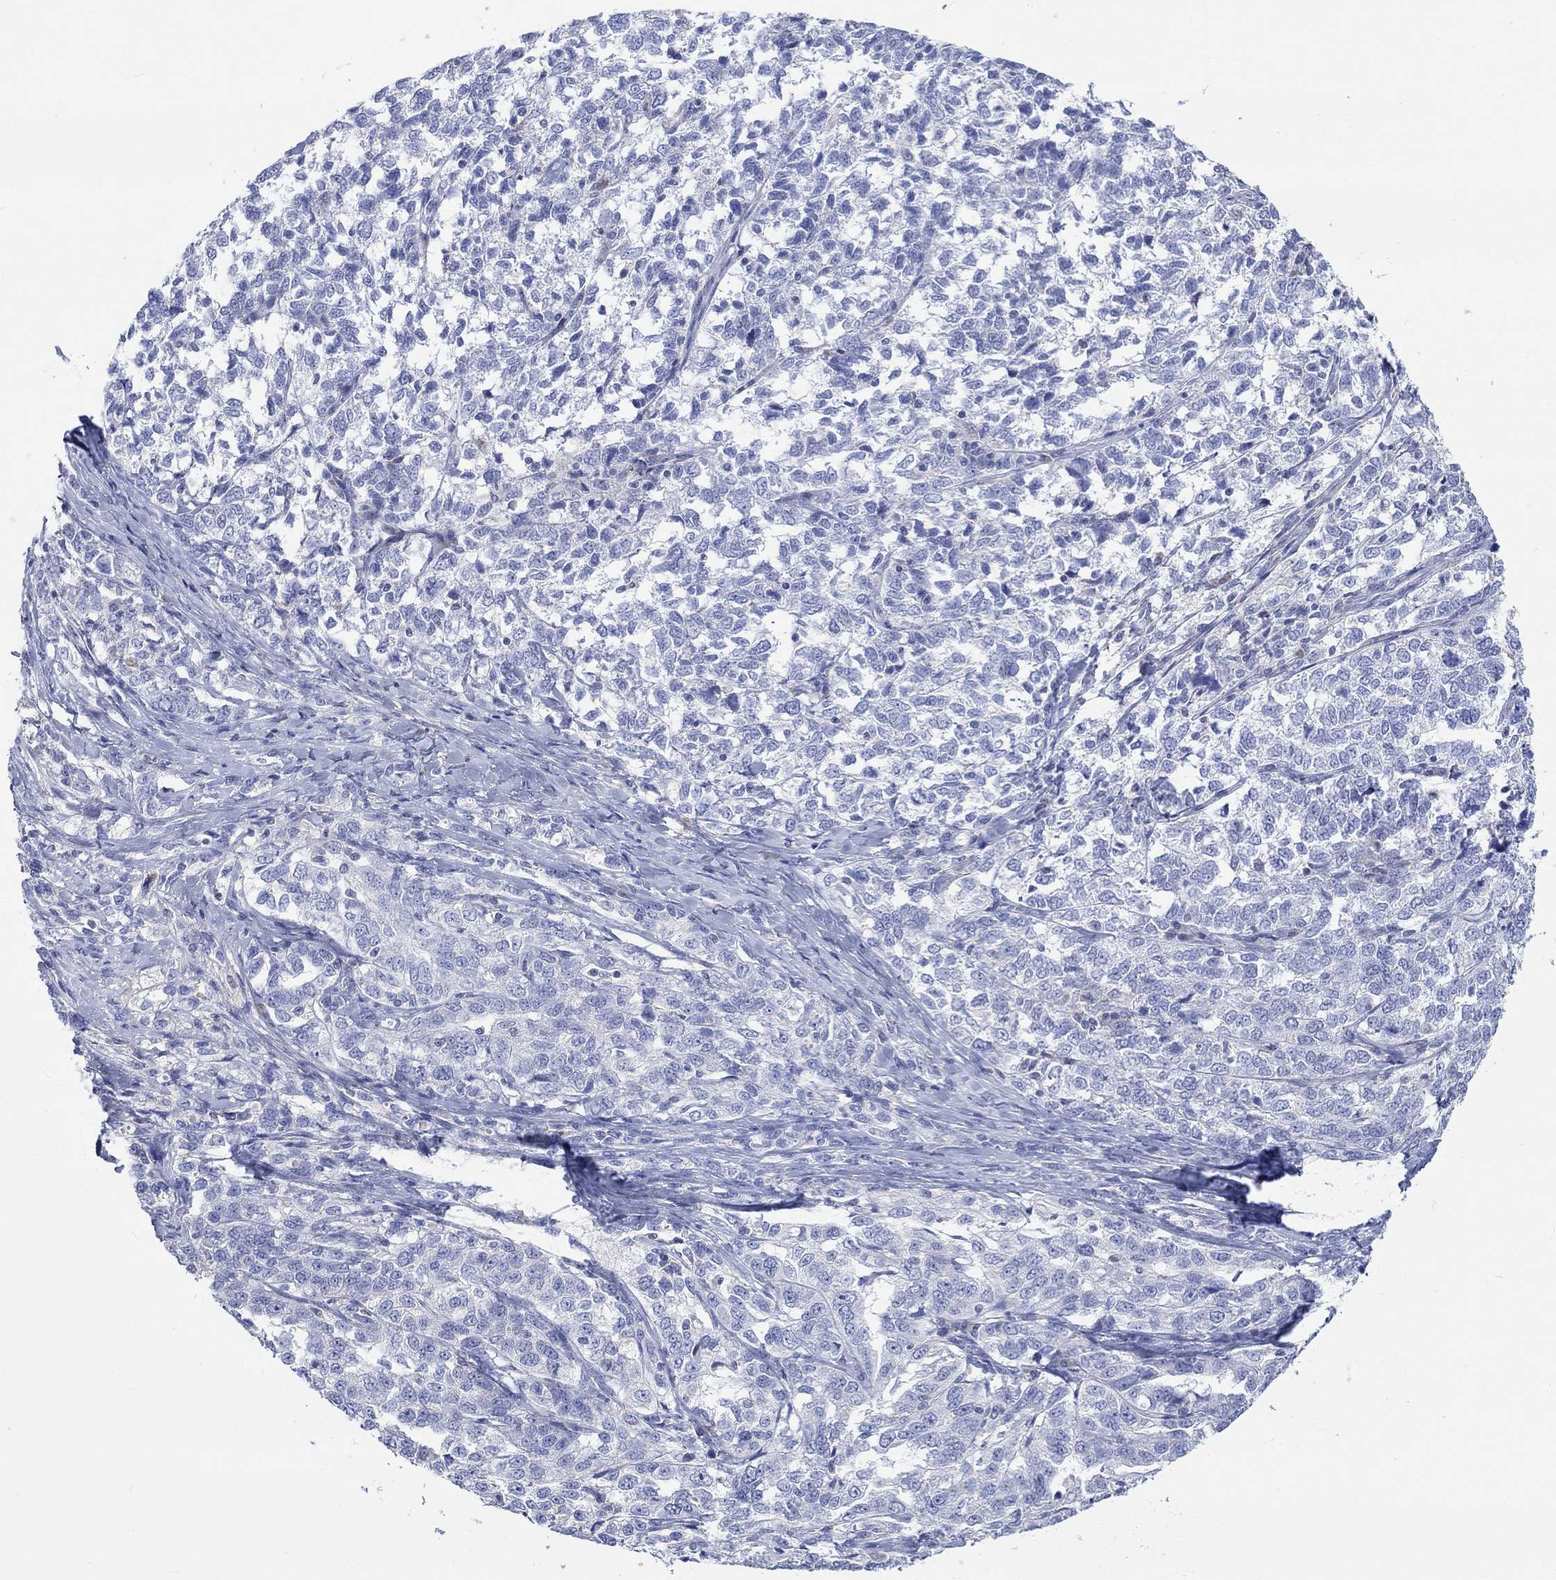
{"staining": {"intensity": "negative", "quantity": "none", "location": "none"}, "tissue": "ovarian cancer", "cell_type": "Tumor cells", "image_type": "cancer", "snomed": [{"axis": "morphology", "description": "Cystadenocarcinoma, serous, NOS"}, {"axis": "topography", "description": "Ovary"}], "caption": "Immunohistochemical staining of ovarian cancer (serous cystadenocarcinoma) reveals no significant staining in tumor cells.", "gene": "GCM1", "patient": {"sex": "female", "age": 71}}